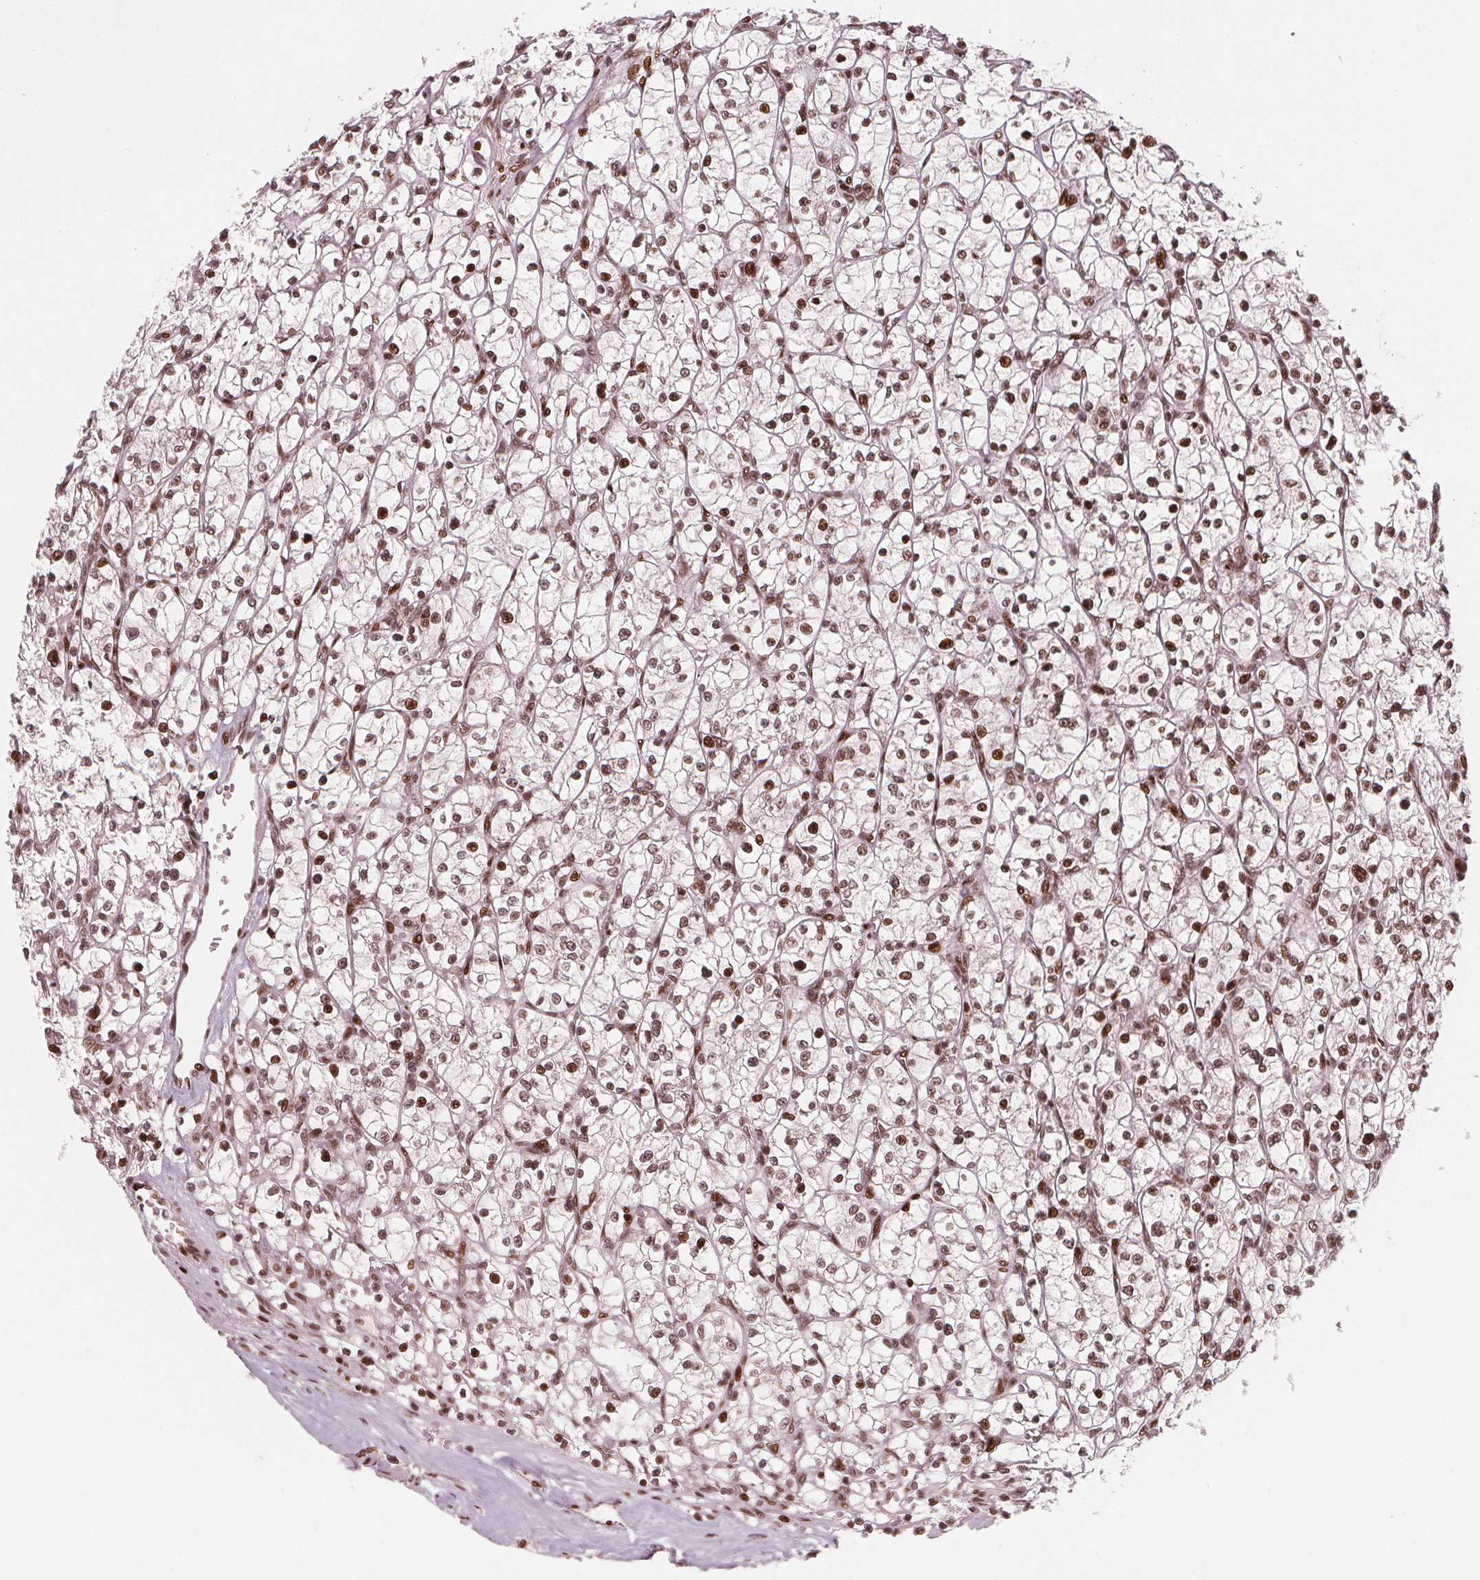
{"staining": {"intensity": "moderate", "quantity": ">75%", "location": "nuclear"}, "tissue": "renal cancer", "cell_type": "Tumor cells", "image_type": "cancer", "snomed": [{"axis": "morphology", "description": "Adenocarcinoma, NOS"}, {"axis": "topography", "description": "Kidney"}], "caption": "A brown stain shows moderate nuclear expression of a protein in human renal adenocarcinoma tumor cells.", "gene": "SNRNP35", "patient": {"sex": "female", "age": 64}}